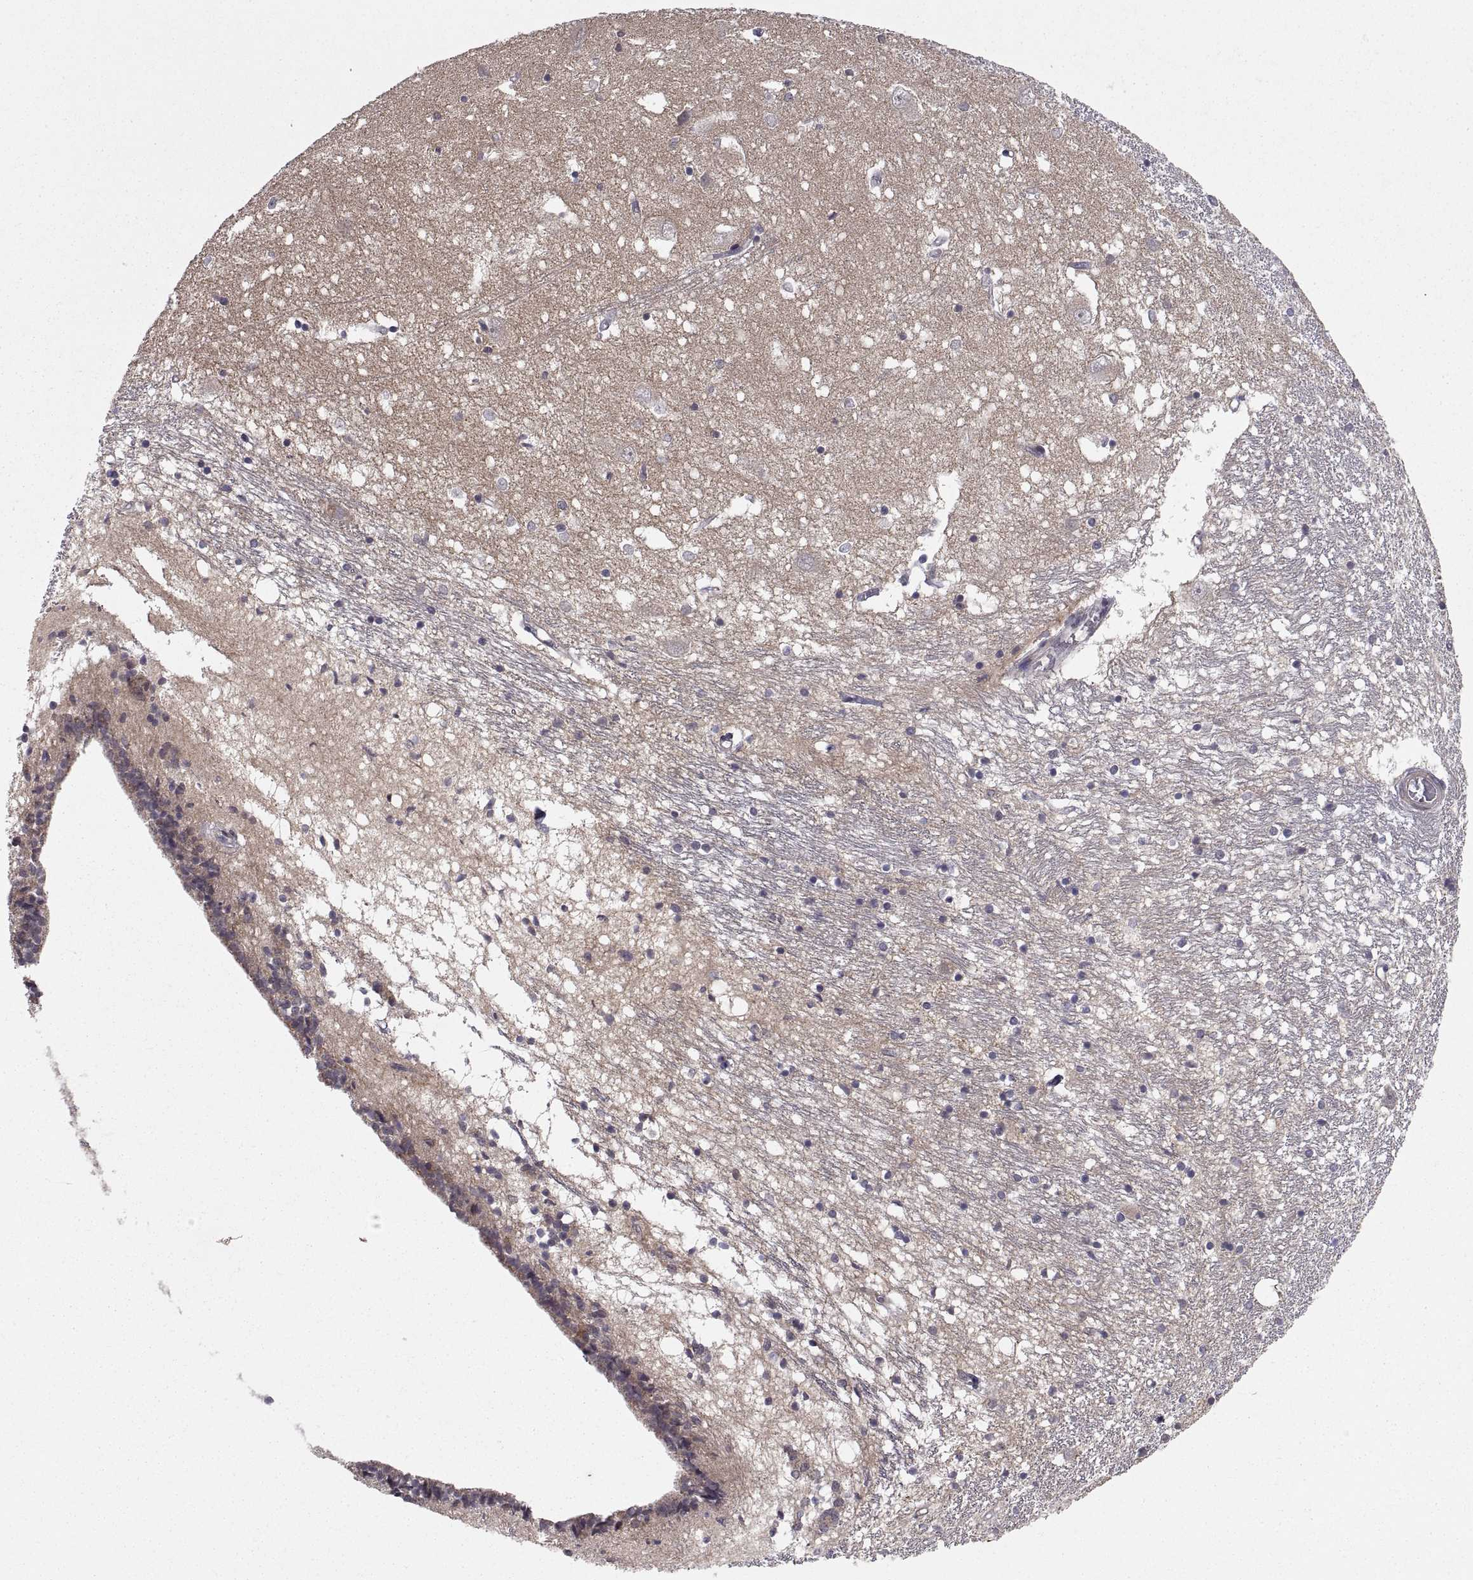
{"staining": {"intensity": "negative", "quantity": "none", "location": "none"}, "tissue": "caudate", "cell_type": "Glial cells", "image_type": "normal", "snomed": [{"axis": "morphology", "description": "Normal tissue, NOS"}, {"axis": "topography", "description": "Lateral ventricle wall"}], "caption": "Histopathology image shows no significant protein positivity in glial cells of normal caudate. Nuclei are stained in blue.", "gene": "ABL2", "patient": {"sex": "female", "age": 71}}